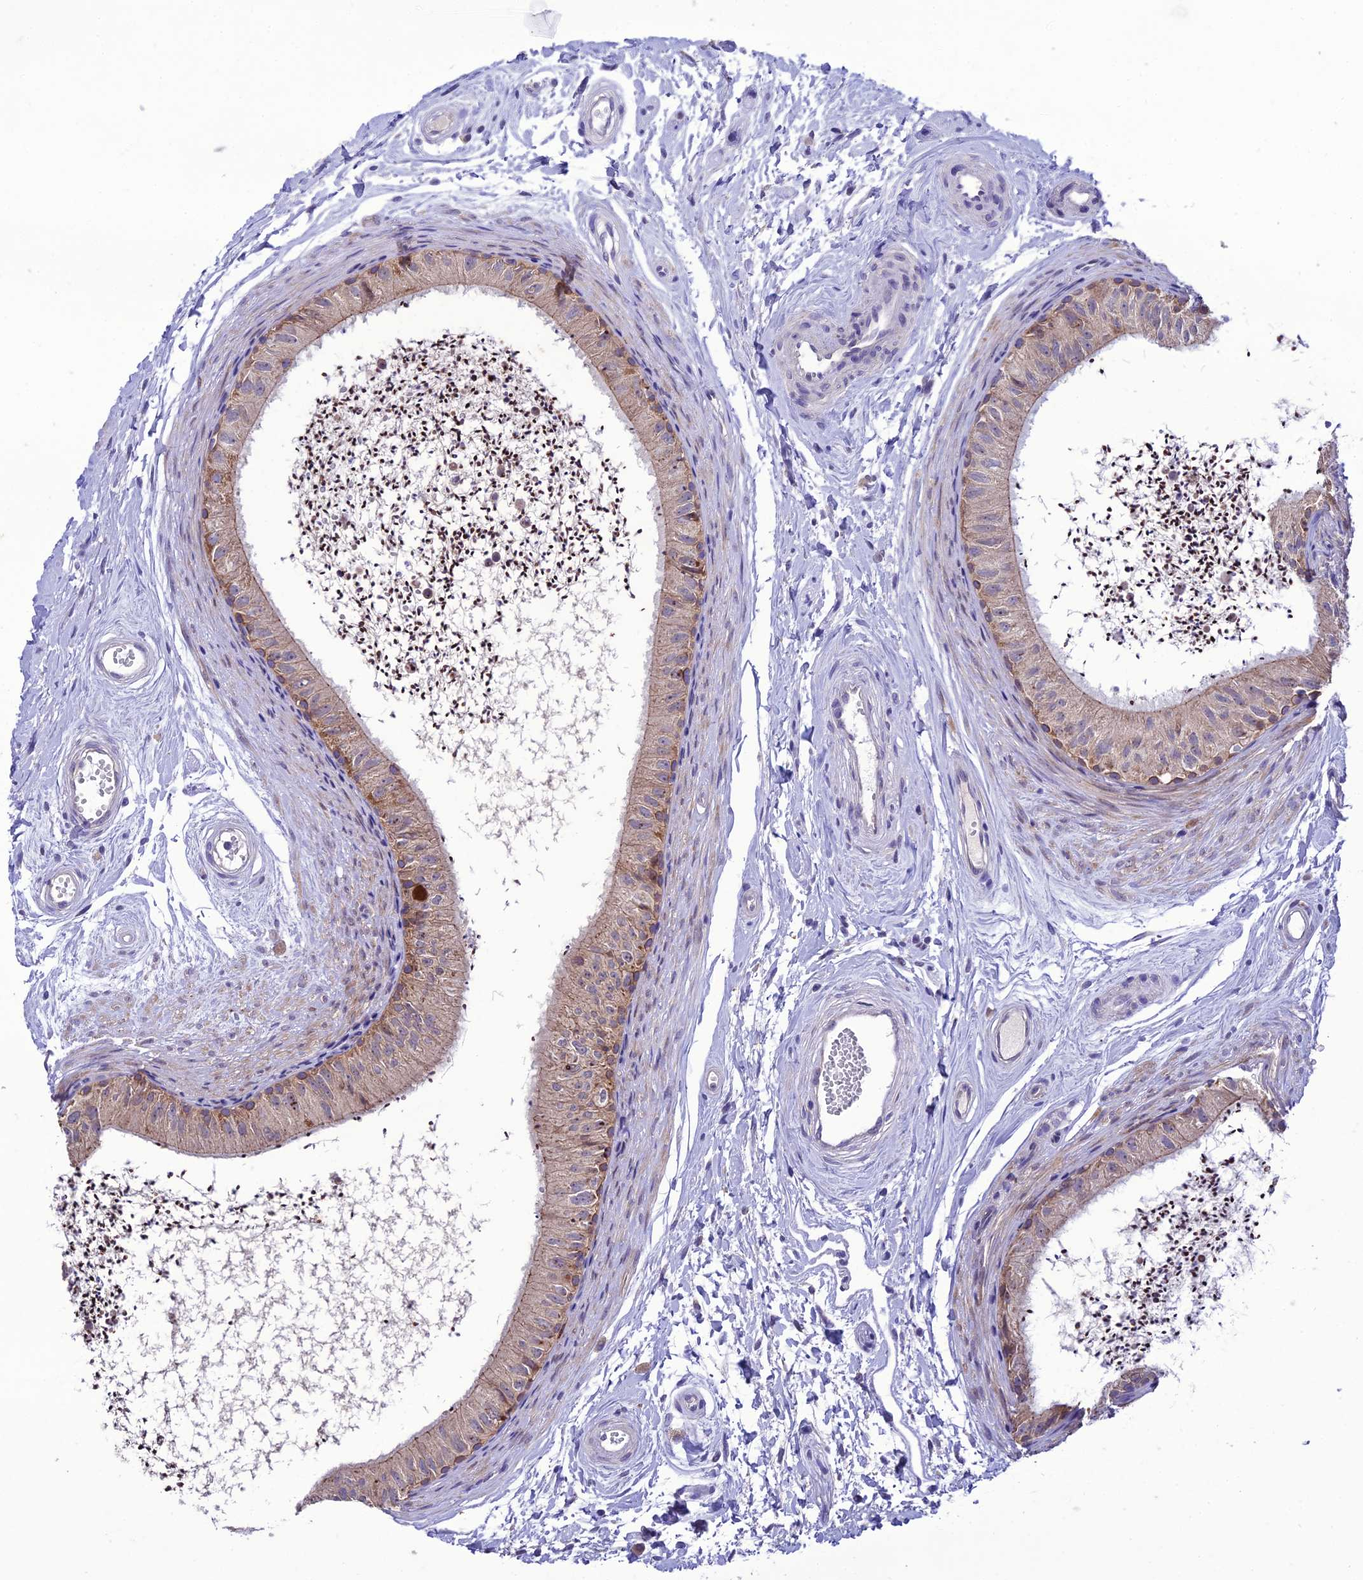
{"staining": {"intensity": "moderate", "quantity": ">75%", "location": "cytoplasmic/membranous"}, "tissue": "epididymis", "cell_type": "Glandular cells", "image_type": "normal", "snomed": [{"axis": "morphology", "description": "Normal tissue, NOS"}, {"axis": "topography", "description": "Epididymis"}], "caption": "Epididymis stained with a brown dye displays moderate cytoplasmic/membranous positive expression in approximately >75% of glandular cells.", "gene": "HOGA1", "patient": {"sex": "male", "age": 56}}